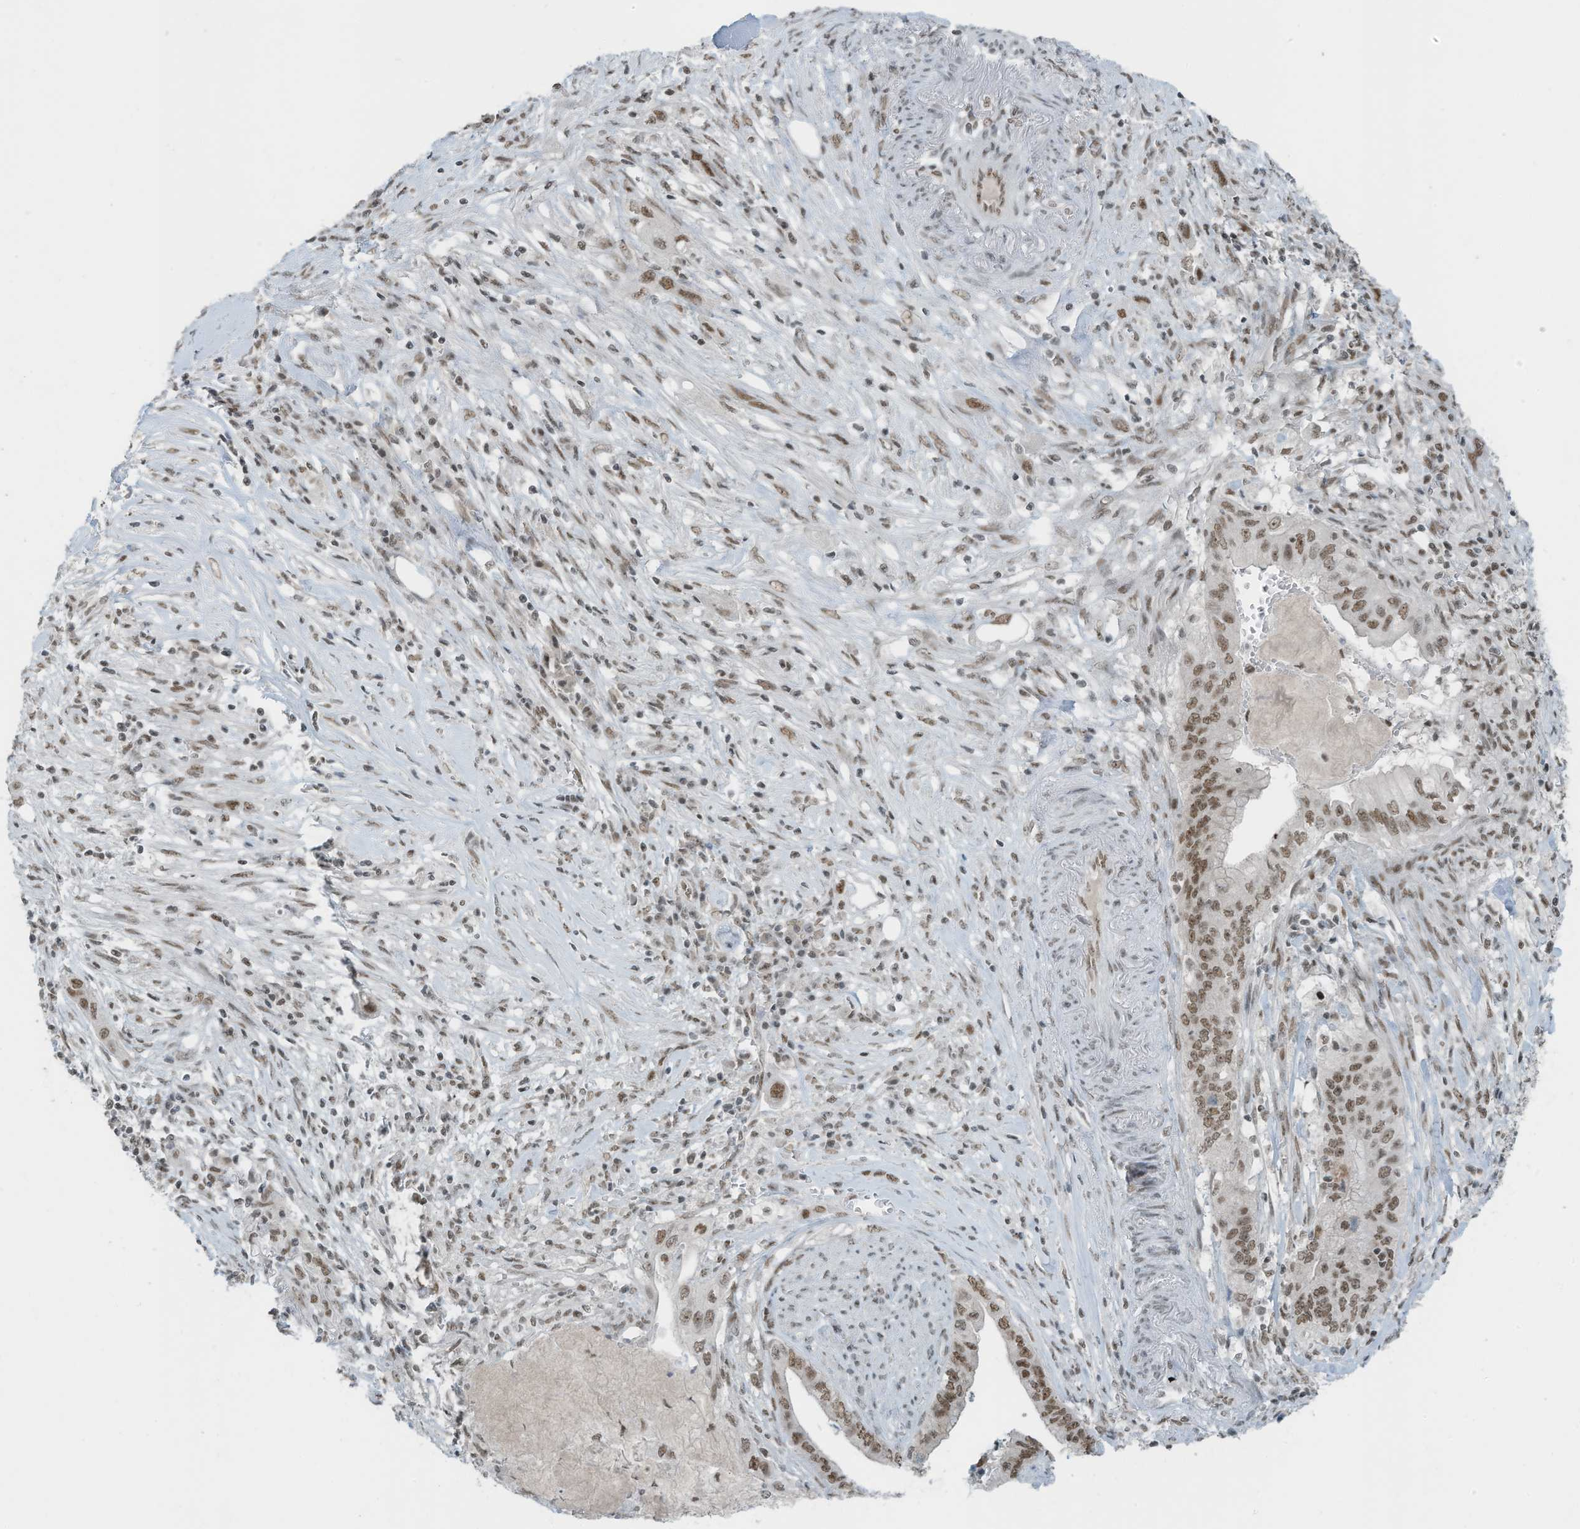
{"staining": {"intensity": "weak", "quantity": ">75%", "location": "nuclear"}, "tissue": "pancreatic cancer", "cell_type": "Tumor cells", "image_type": "cancer", "snomed": [{"axis": "morphology", "description": "Adenocarcinoma, NOS"}, {"axis": "topography", "description": "Pancreas"}], "caption": "Protein positivity by immunohistochemistry (IHC) reveals weak nuclear expression in approximately >75% of tumor cells in pancreatic cancer. (IHC, brightfield microscopy, high magnification).", "gene": "WRNIP1", "patient": {"sex": "female", "age": 73}}